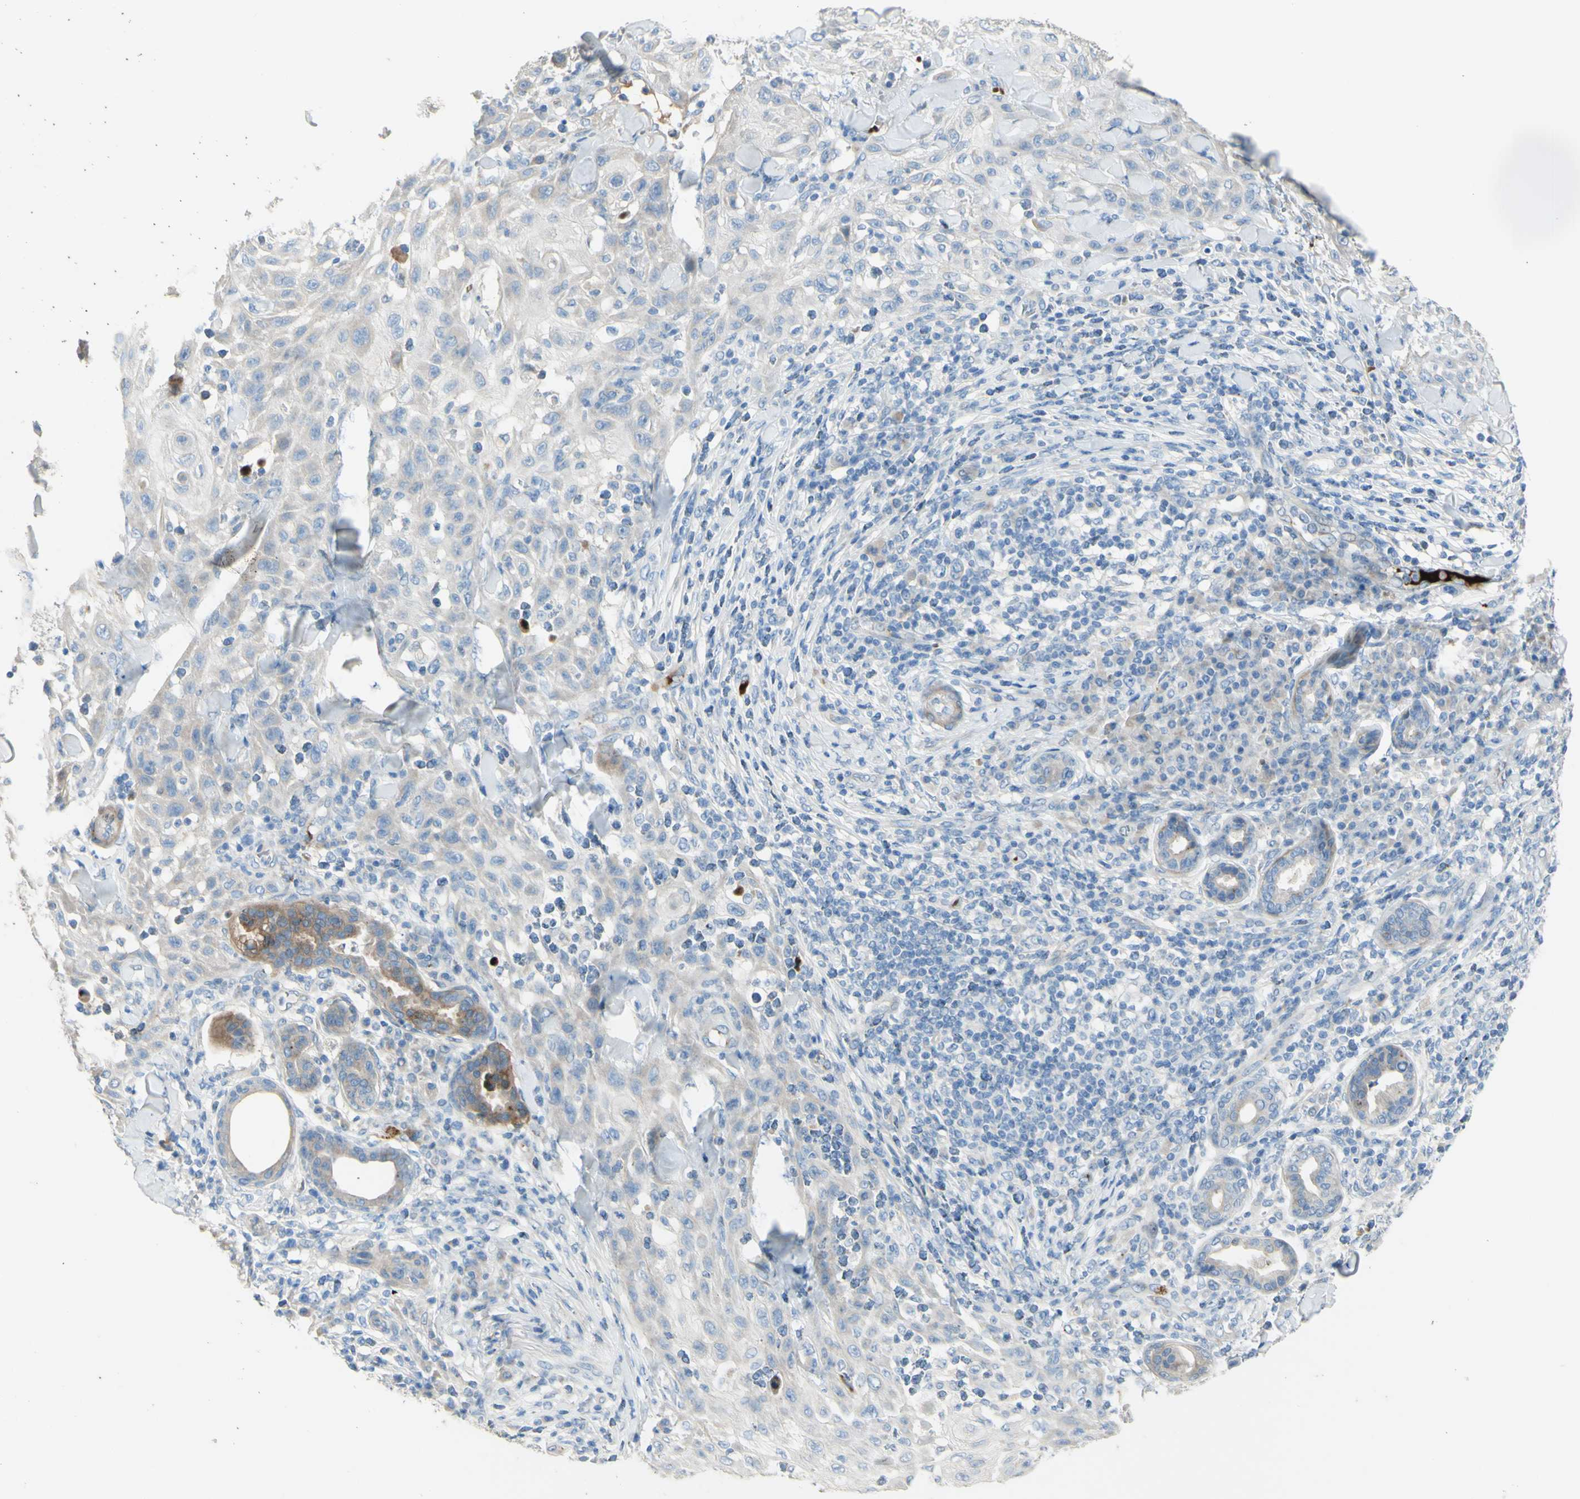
{"staining": {"intensity": "moderate", "quantity": "<25%", "location": "cytoplasmic/membranous"}, "tissue": "skin cancer", "cell_type": "Tumor cells", "image_type": "cancer", "snomed": [{"axis": "morphology", "description": "Squamous cell carcinoma, NOS"}, {"axis": "topography", "description": "Skin"}], "caption": "Immunohistochemical staining of human skin squamous cell carcinoma reveals moderate cytoplasmic/membranous protein positivity in about <25% of tumor cells. Ihc stains the protein in brown and the nuclei are stained blue.", "gene": "GAN", "patient": {"sex": "male", "age": 24}}